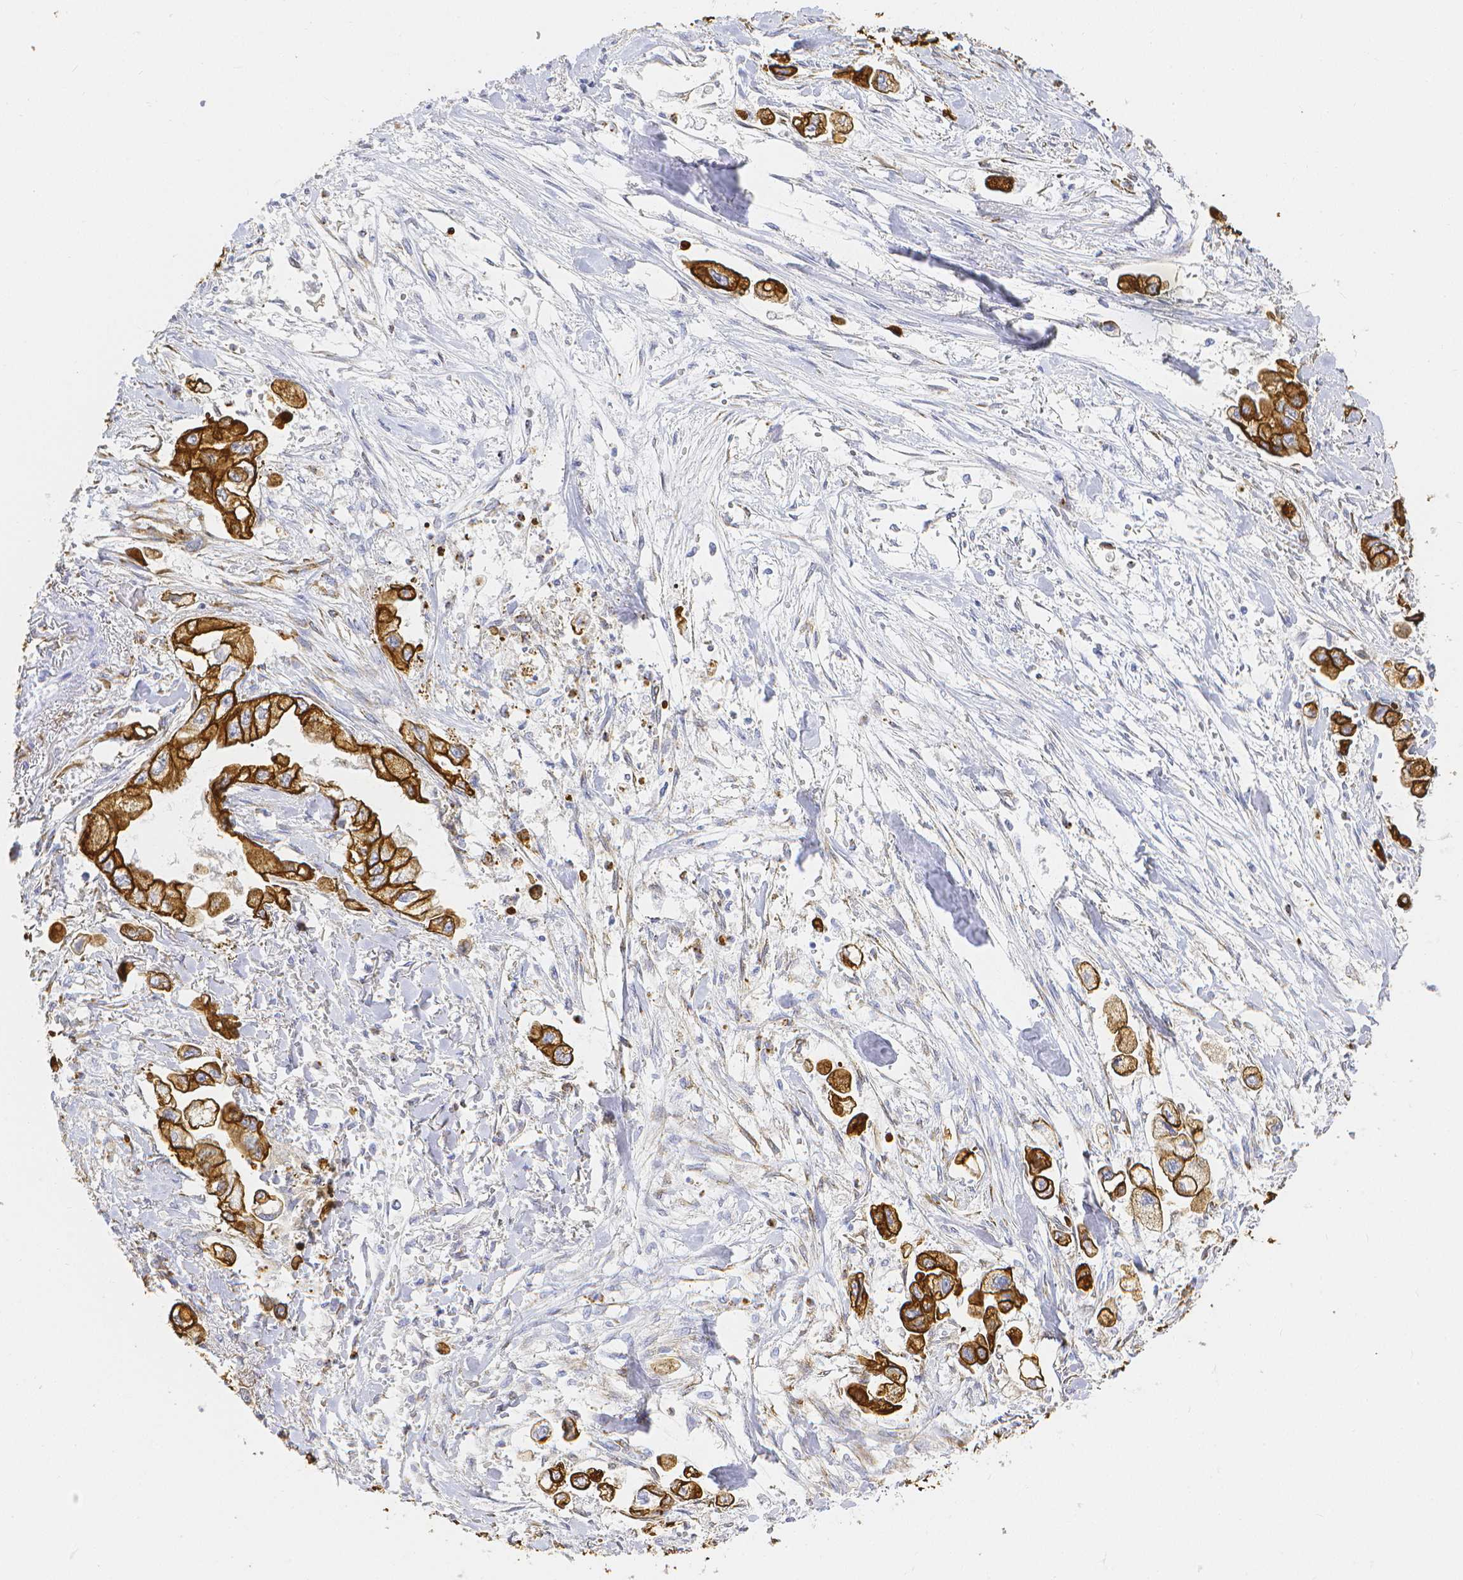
{"staining": {"intensity": "strong", "quantity": ">75%", "location": "cytoplasmic/membranous"}, "tissue": "stomach cancer", "cell_type": "Tumor cells", "image_type": "cancer", "snomed": [{"axis": "morphology", "description": "Adenocarcinoma, NOS"}, {"axis": "topography", "description": "Stomach"}], "caption": "Immunohistochemistry (IHC) of adenocarcinoma (stomach) demonstrates high levels of strong cytoplasmic/membranous expression in about >75% of tumor cells.", "gene": "SMURF1", "patient": {"sex": "male", "age": 62}}